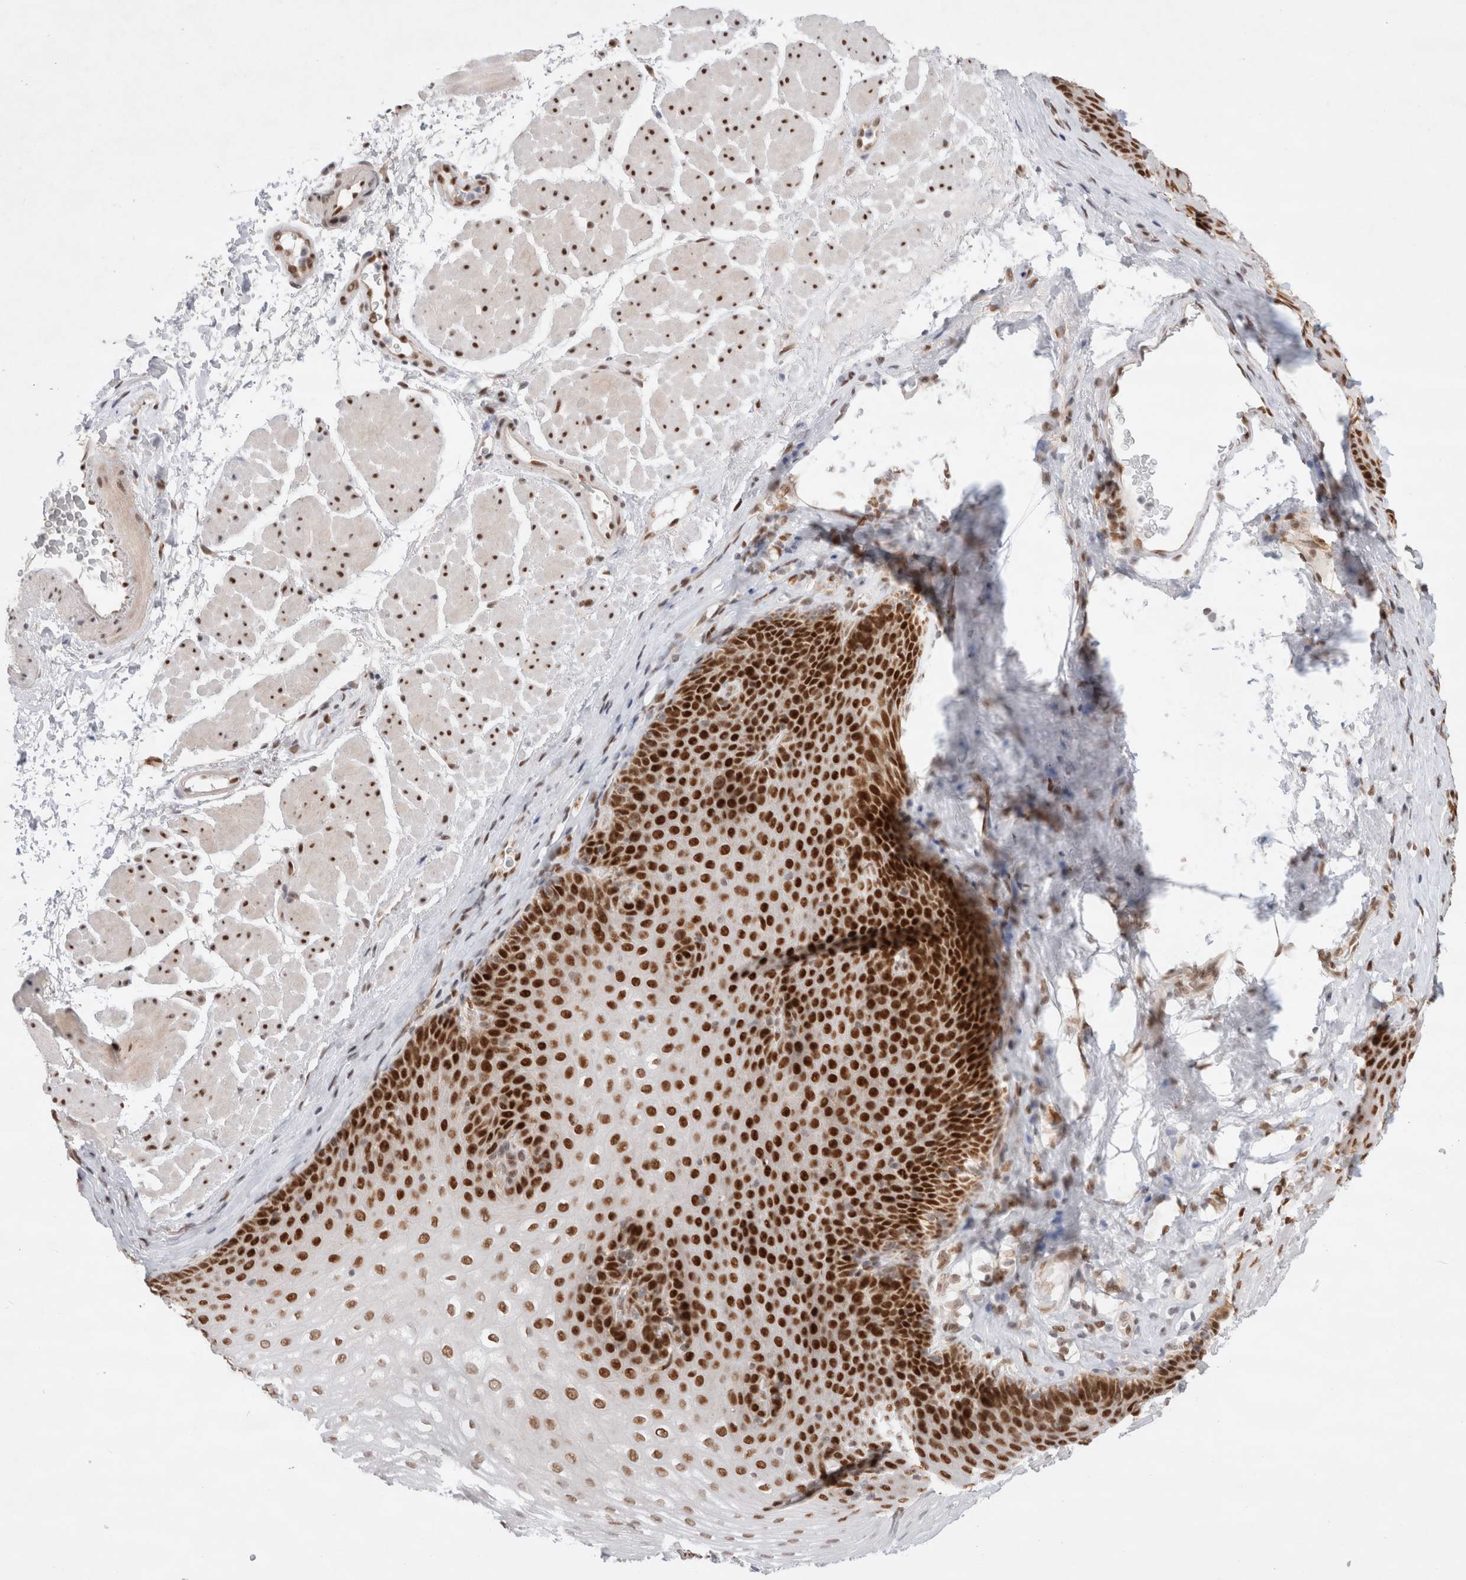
{"staining": {"intensity": "strong", "quantity": ">75%", "location": "nuclear"}, "tissue": "esophagus", "cell_type": "Squamous epithelial cells", "image_type": "normal", "snomed": [{"axis": "morphology", "description": "Normal tissue, NOS"}, {"axis": "topography", "description": "Esophagus"}], "caption": "This histopathology image shows IHC staining of benign human esophagus, with high strong nuclear positivity in about >75% of squamous epithelial cells.", "gene": "GTF2I", "patient": {"sex": "female", "age": 66}}